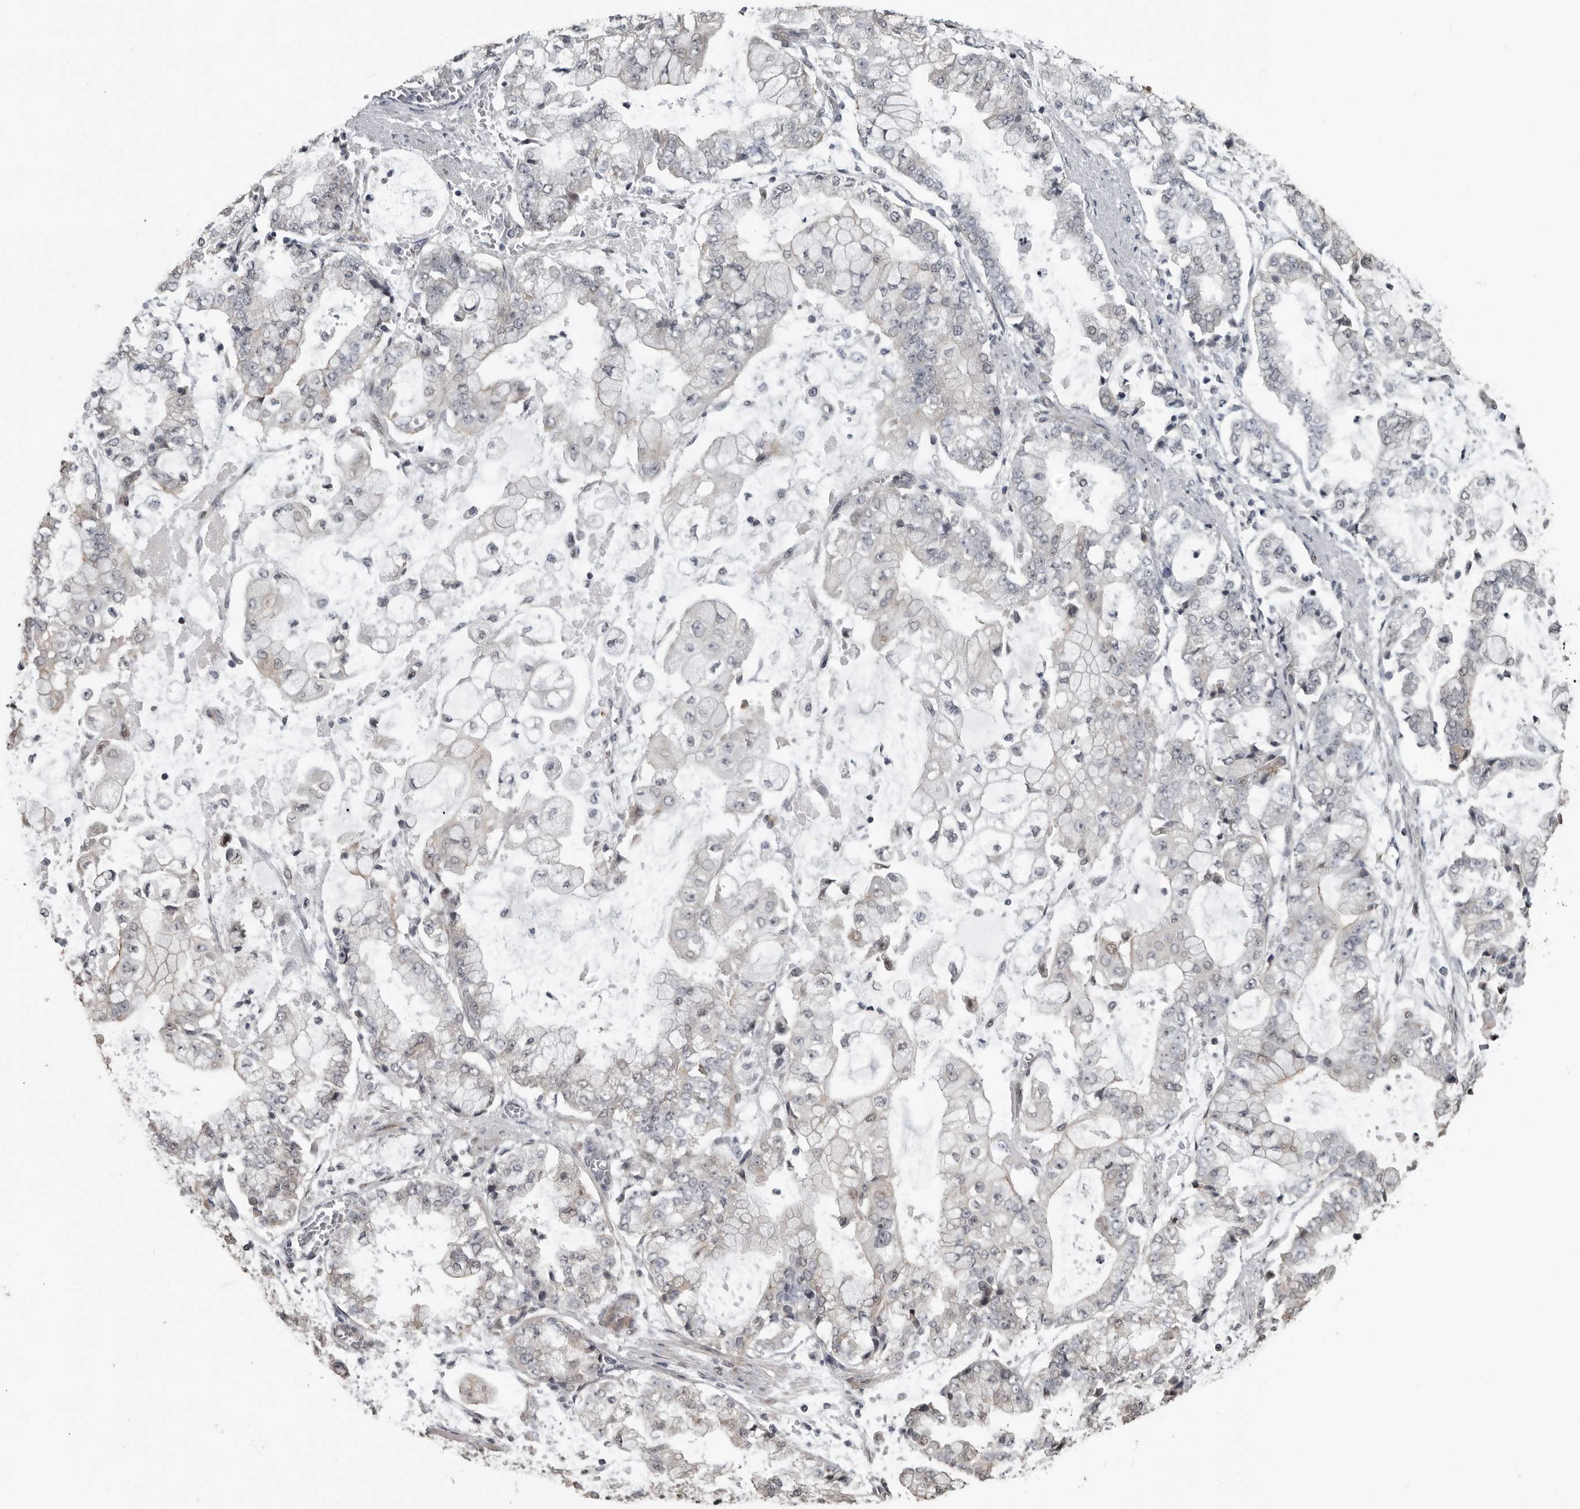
{"staining": {"intensity": "negative", "quantity": "none", "location": "none"}, "tissue": "stomach cancer", "cell_type": "Tumor cells", "image_type": "cancer", "snomed": [{"axis": "morphology", "description": "Adenocarcinoma, NOS"}, {"axis": "topography", "description": "Stomach"}], "caption": "A photomicrograph of human stomach adenocarcinoma is negative for staining in tumor cells. The staining is performed using DAB brown chromogen with nuclei counter-stained in using hematoxylin.", "gene": "PRRX2", "patient": {"sex": "male", "age": 76}}